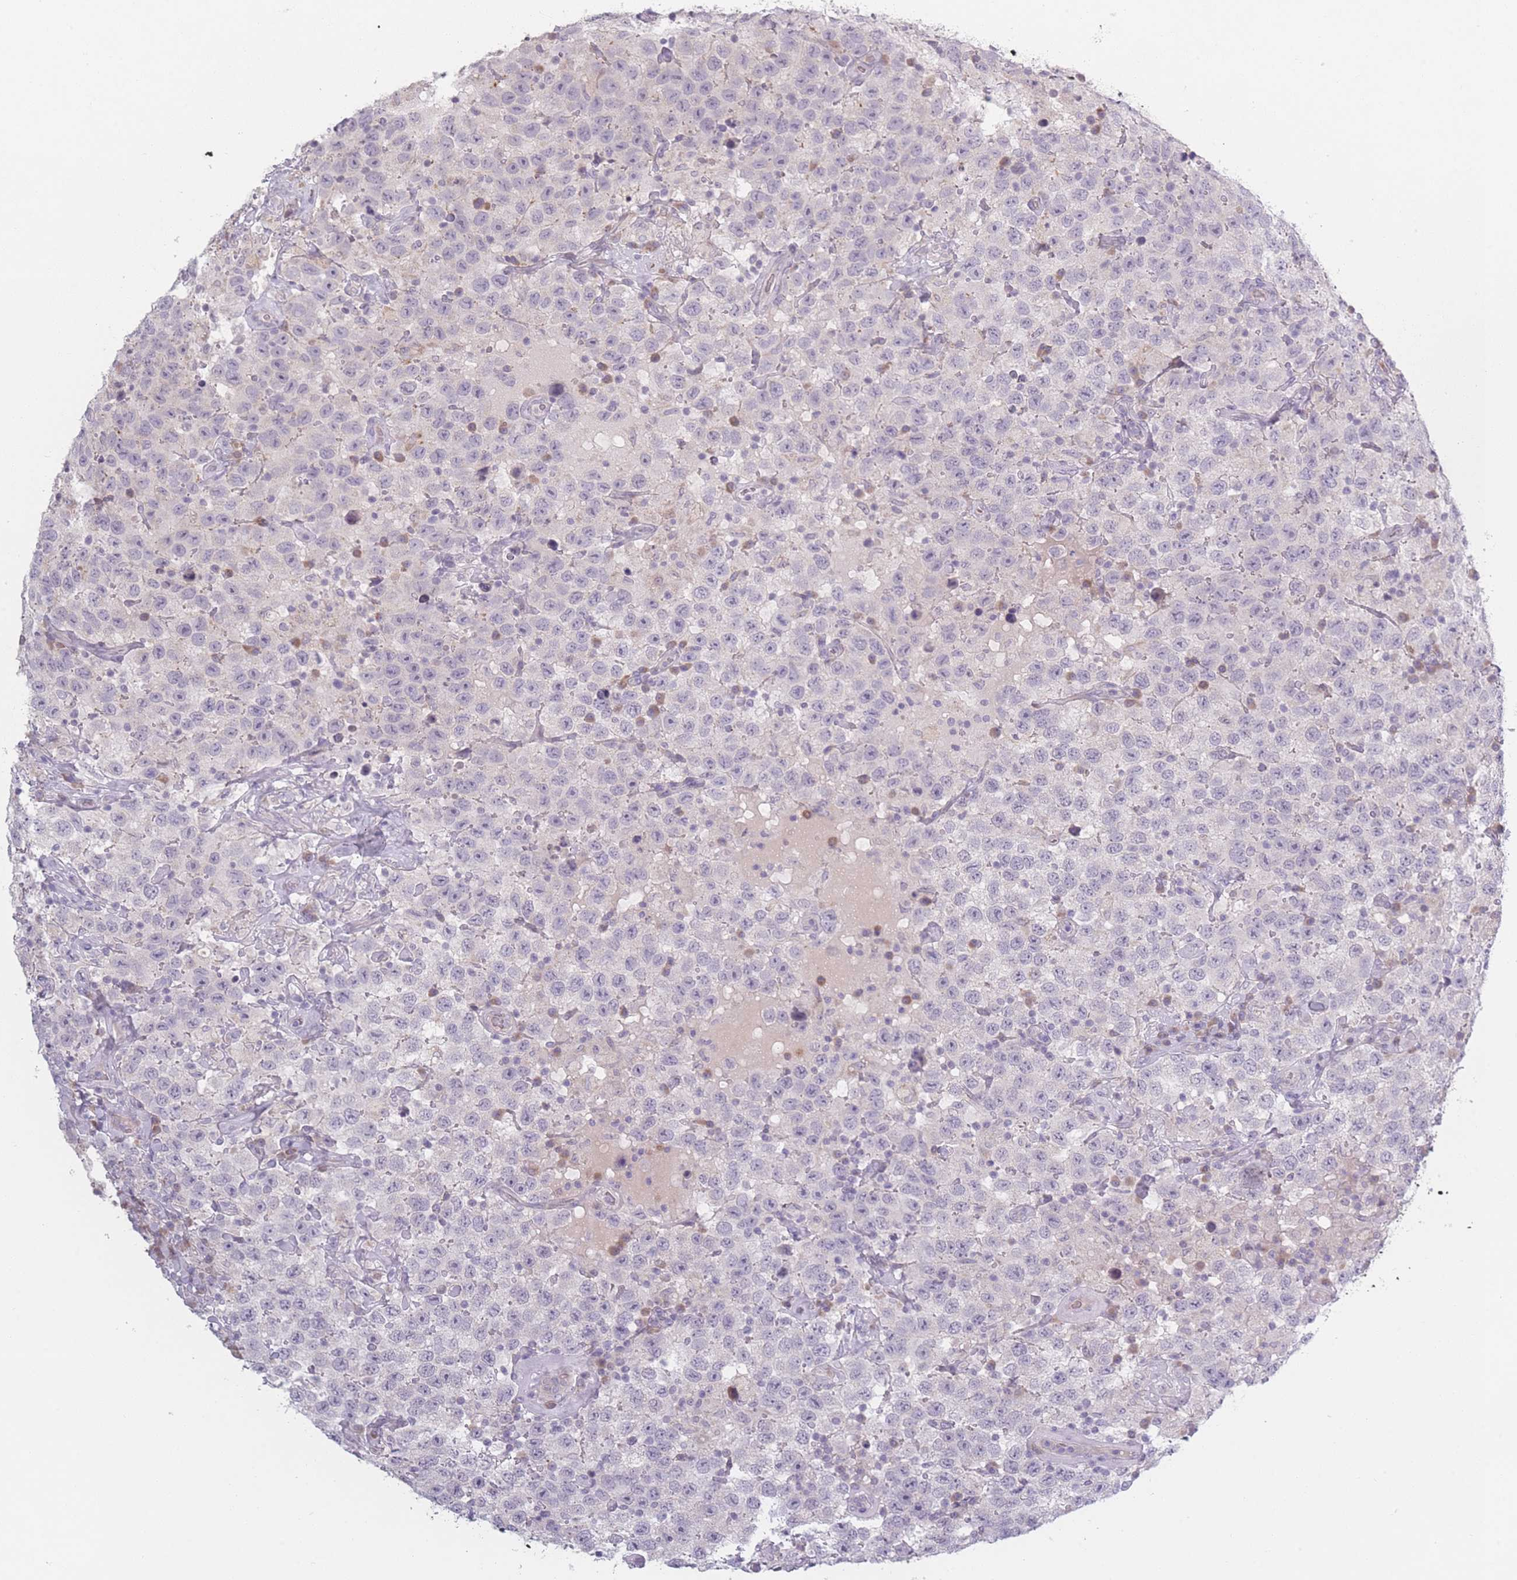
{"staining": {"intensity": "negative", "quantity": "none", "location": "none"}, "tissue": "testis cancer", "cell_type": "Tumor cells", "image_type": "cancer", "snomed": [{"axis": "morphology", "description": "Seminoma, NOS"}, {"axis": "topography", "description": "Testis"}], "caption": "High power microscopy histopathology image of an immunohistochemistry (IHC) photomicrograph of testis cancer, revealing no significant staining in tumor cells.", "gene": "RASL10B", "patient": {"sex": "male", "age": 41}}